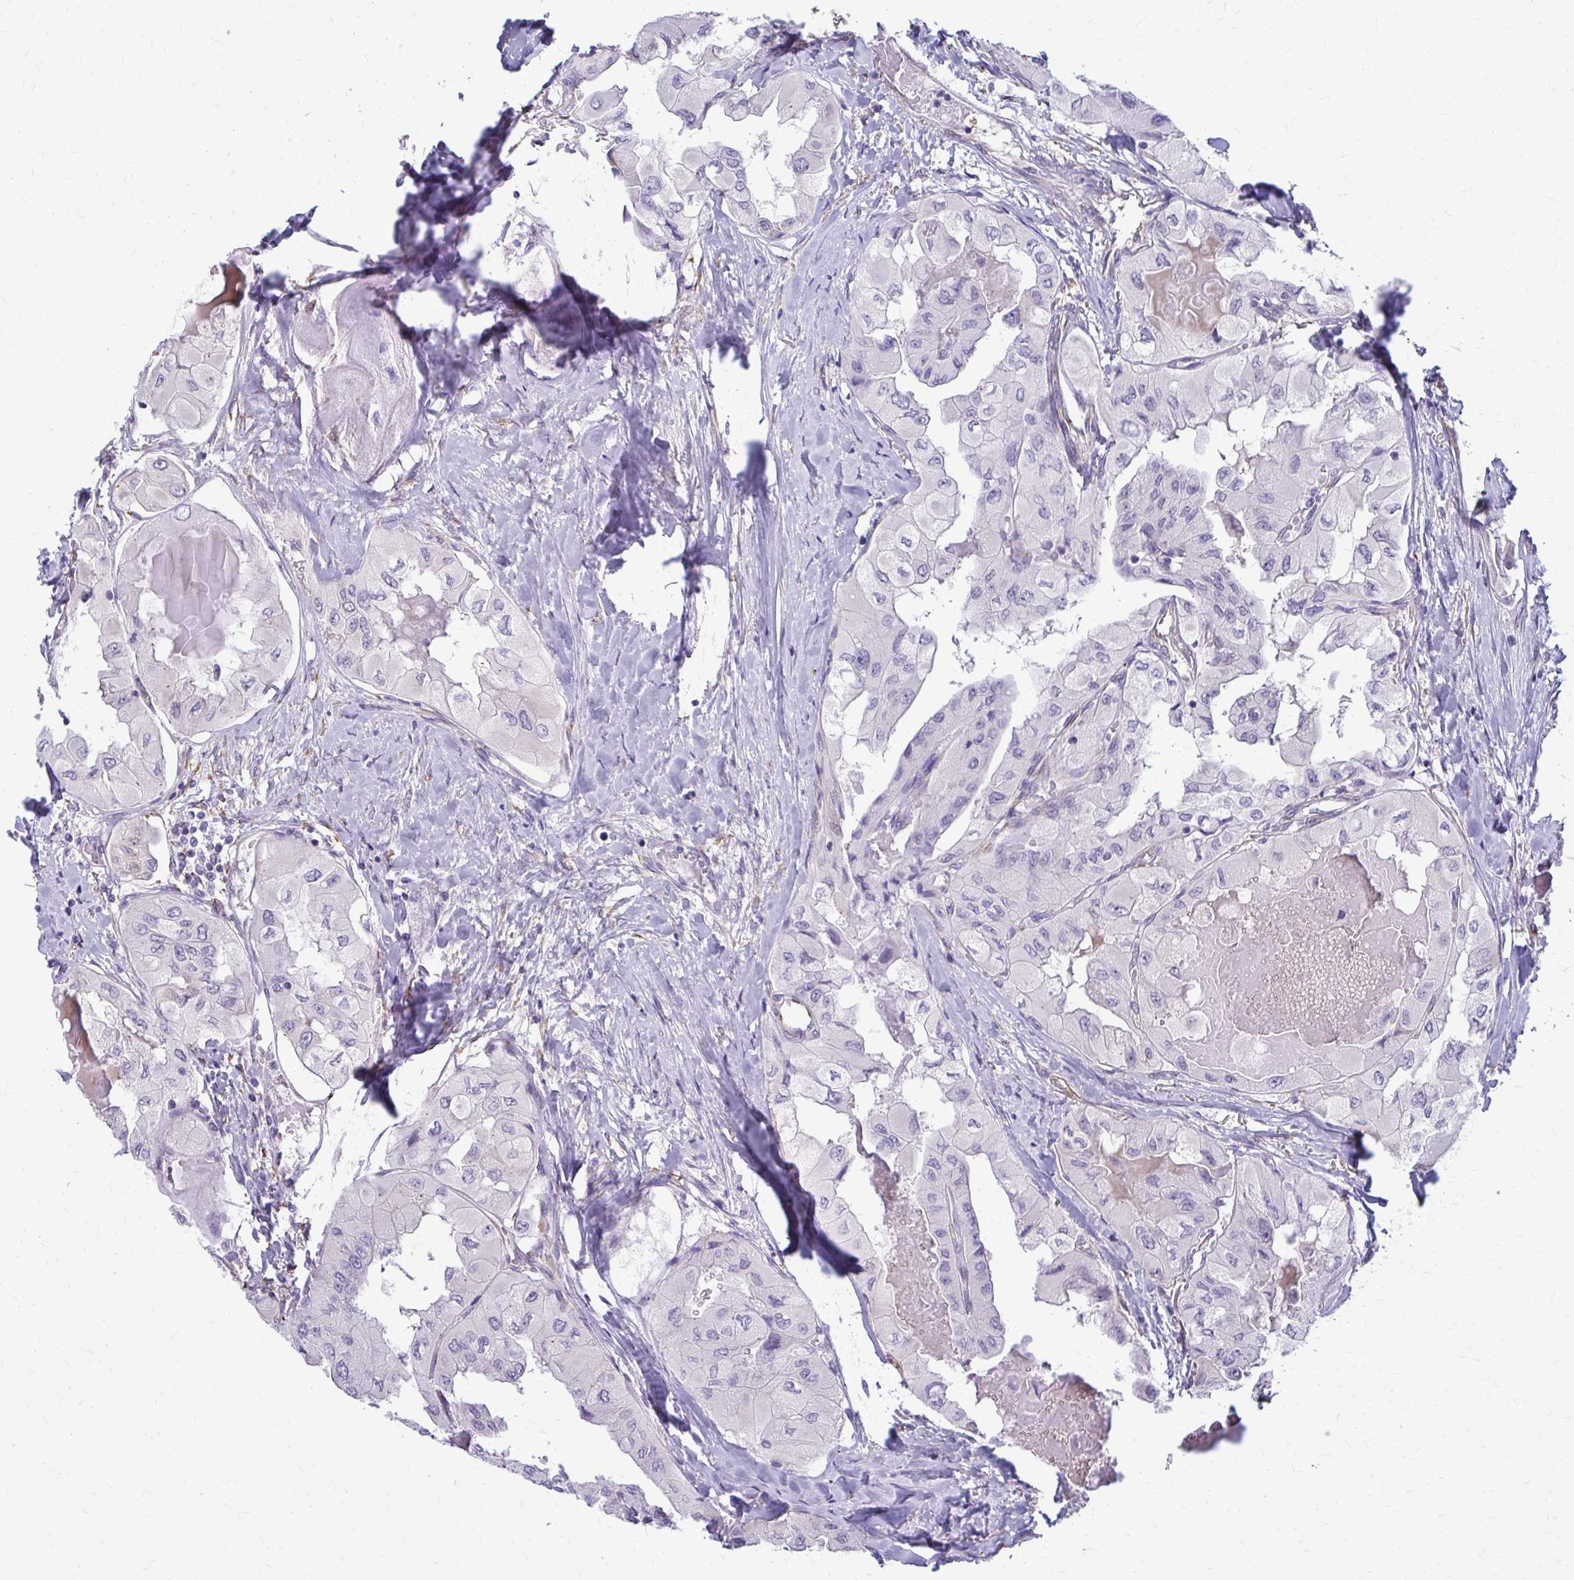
{"staining": {"intensity": "negative", "quantity": "none", "location": "none"}, "tissue": "thyroid cancer", "cell_type": "Tumor cells", "image_type": "cancer", "snomed": [{"axis": "morphology", "description": "Normal tissue, NOS"}, {"axis": "morphology", "description": "Papillary adenocarcinoma, NOS"}, {"axis": "topography", "description": "Thyroid gland"}], "caption": "A high-resolution histopathology image shows immunohistochemistry staining of thyroid papillary adenocarcinoma, which shows no significant staining in tumor cells.", "gene": "DEPP1", "patient": {"sex": "female", "age": 59}}